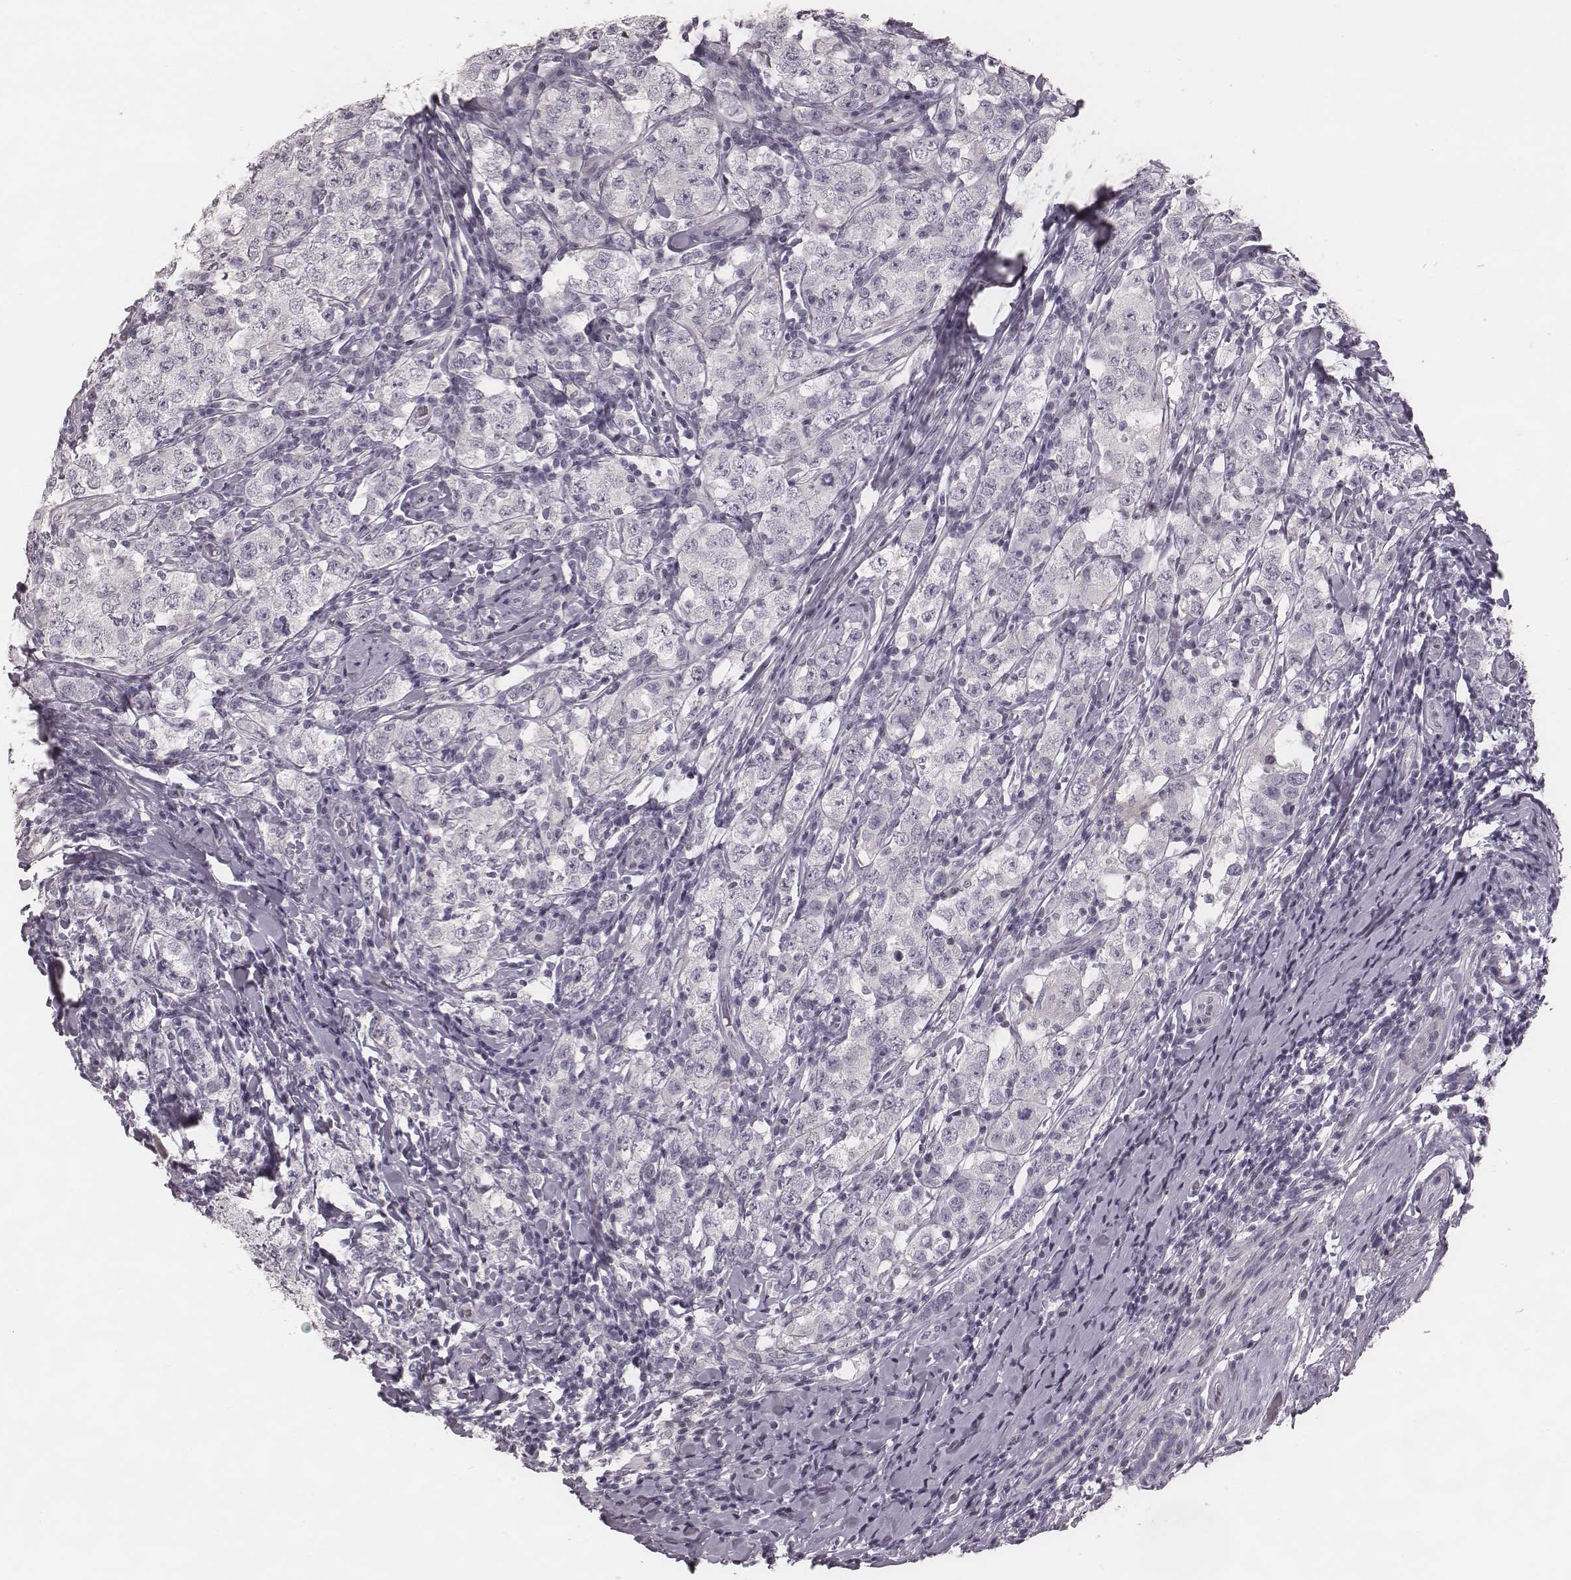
{"staining": {"intensity": "negative", "quantity": "none", "location": "none"}, "tissue": "testis cancer", "cell_type": "Tumor cells", "image_type": "cancer", "snomed": [{"axis": "morphology", "description": "Seminoma, NOS"}, {"axis": "morphology", "description": "Carcinoma, Embryonal, NOS"}, {"axis": "topography", "description": "Testis"}], "caption": "A histopathology image of testis cancer (seminoma) stained for a protein demonstrates no brown staining in tumor cells.", "gene": "SPA17", "patient": {"sex": "male", "age": 41}}